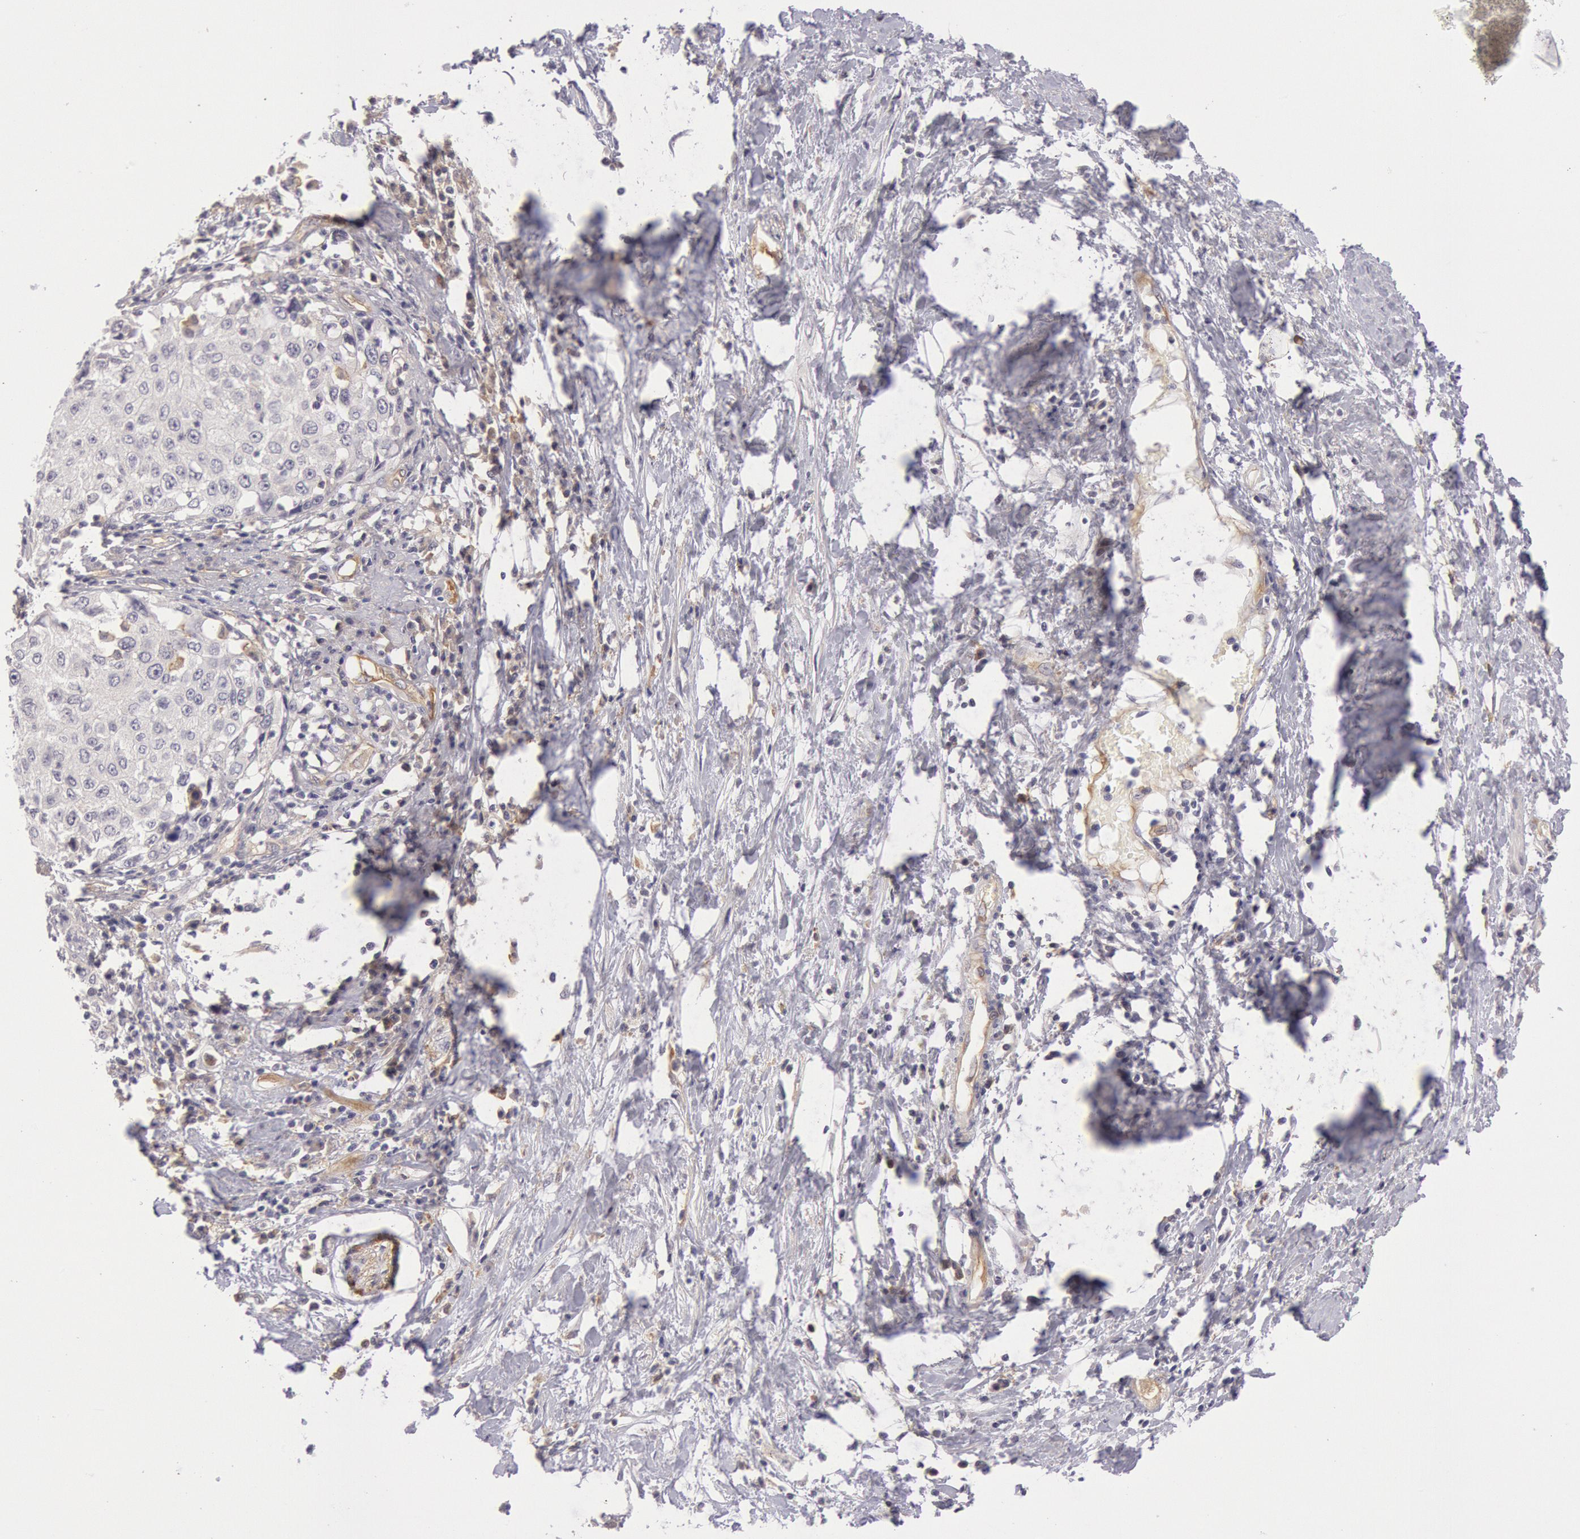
{"staining": {"intensity": "negative", "quantity": "none", "location": "none"}, "tissue": "cervical cancer", "cell_type": "Tumor cells", "image_type": "cancer", "snomed": [{"axis": "morphology", "description": "Squamous cell carcinoma, NOS"}, {"axis": "topography", "description": "Cervix"}], "caption": "IHC photomicrograph of neoplastic tissue: squamous cell carcinoma (cervical) stained with DAB demonstrates no significant protein expression in tumor cells.", "gene": "MYO5A", "patient": {"sex": "female", "age": 57}}